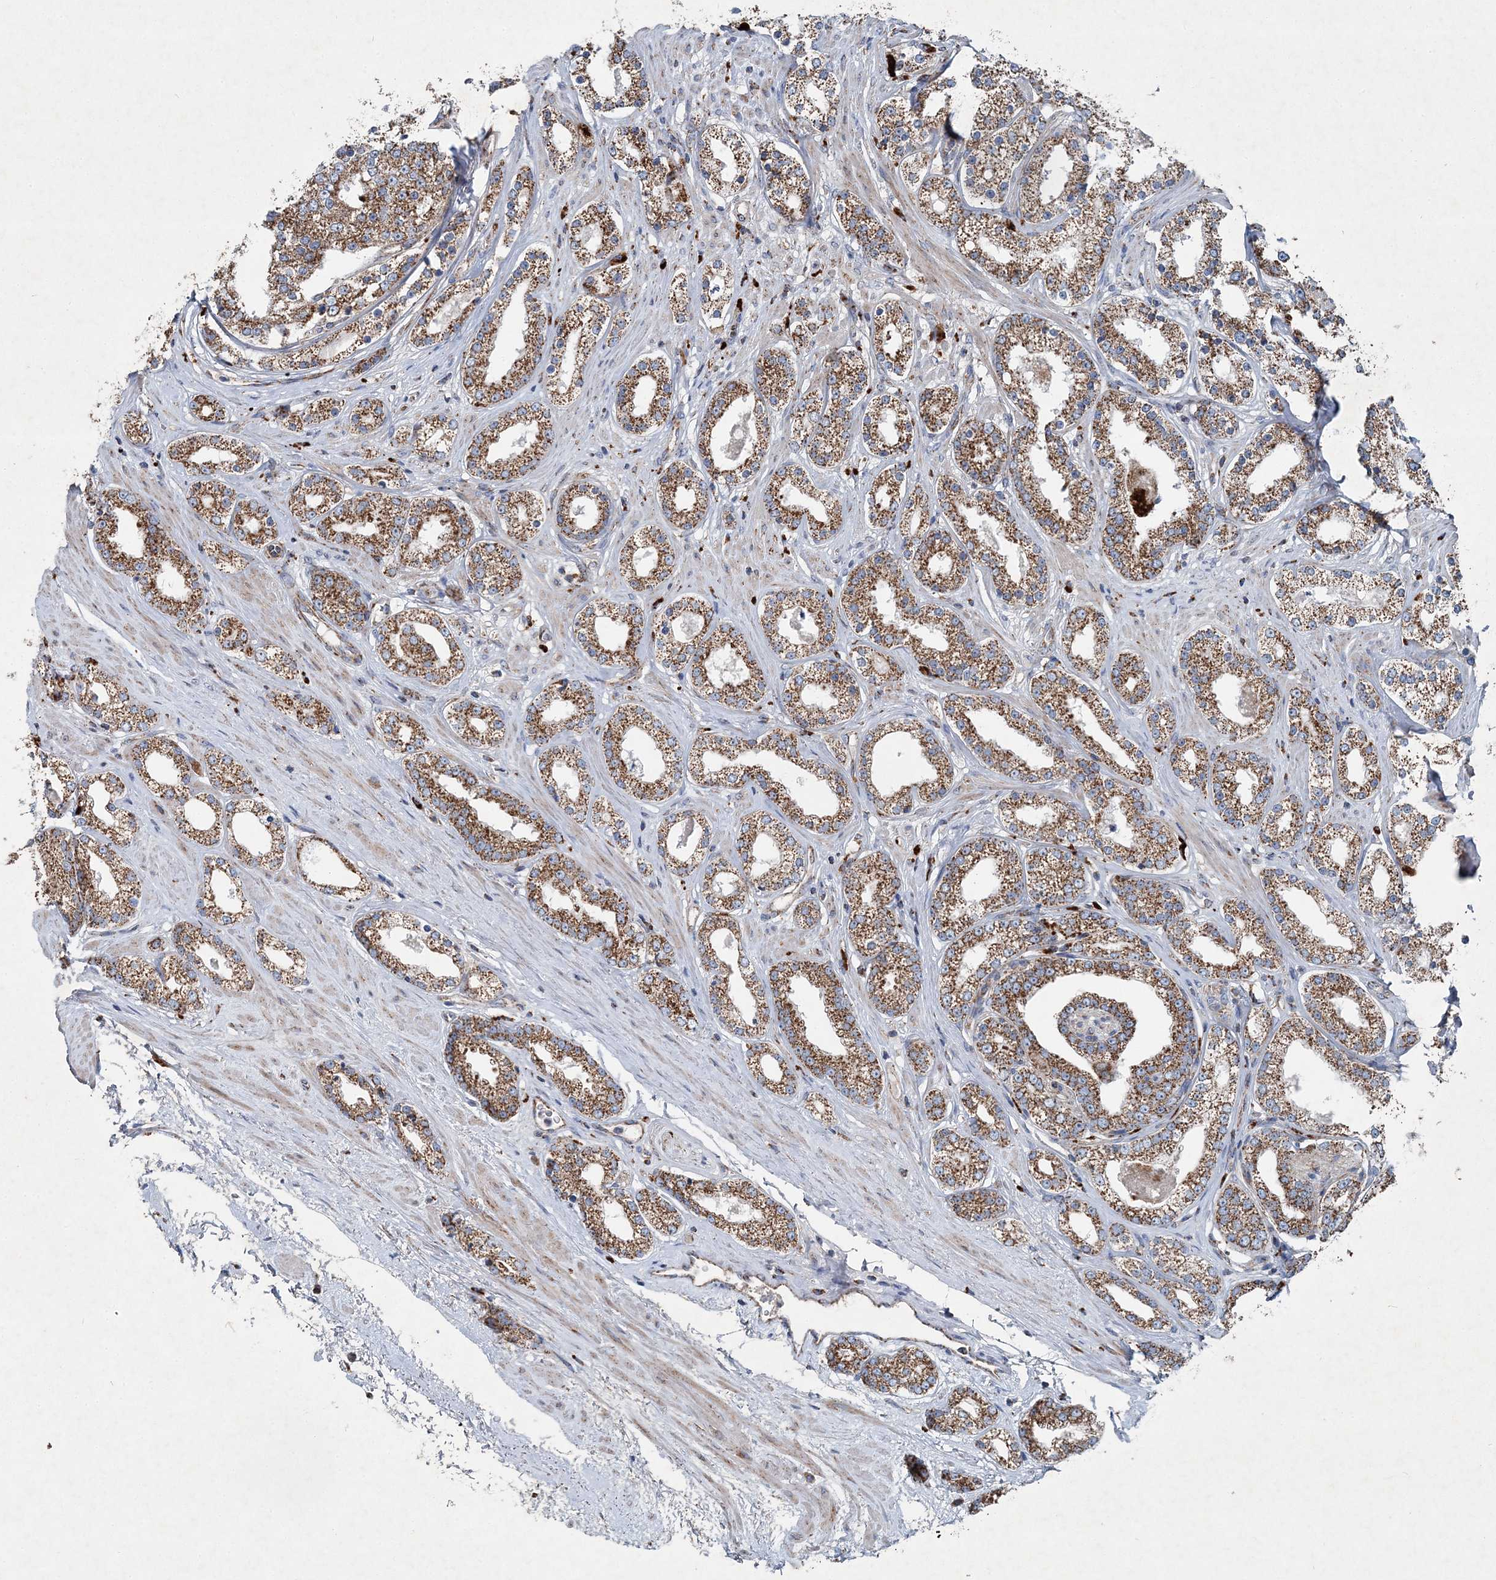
{"staining": {"intensity": "moderate", "quantity": ">75%", "location": "cytoplasmic/membranous"}, "tissue": "prostate cancer", "cell_type": "Tumor cells", "image_type": "cancer", "snomed": [{"axis": "morphology", "description": "Normal tissue, NOS"}, {"axis": "morphology", "description": "Adenocarcinoma, High grade"}, {"axis": "topography", "description": "Prostate"}], "caption": "About >75% of tumor cells in human prostate cancer (high-grade adenocarcinoma) exhibit moderate cytoplasmic/membranous protein expression as visualized by brown immunohistochemical staining.", "gene": "SPAG16", "patient": {"sex": "male", "age": 83}}